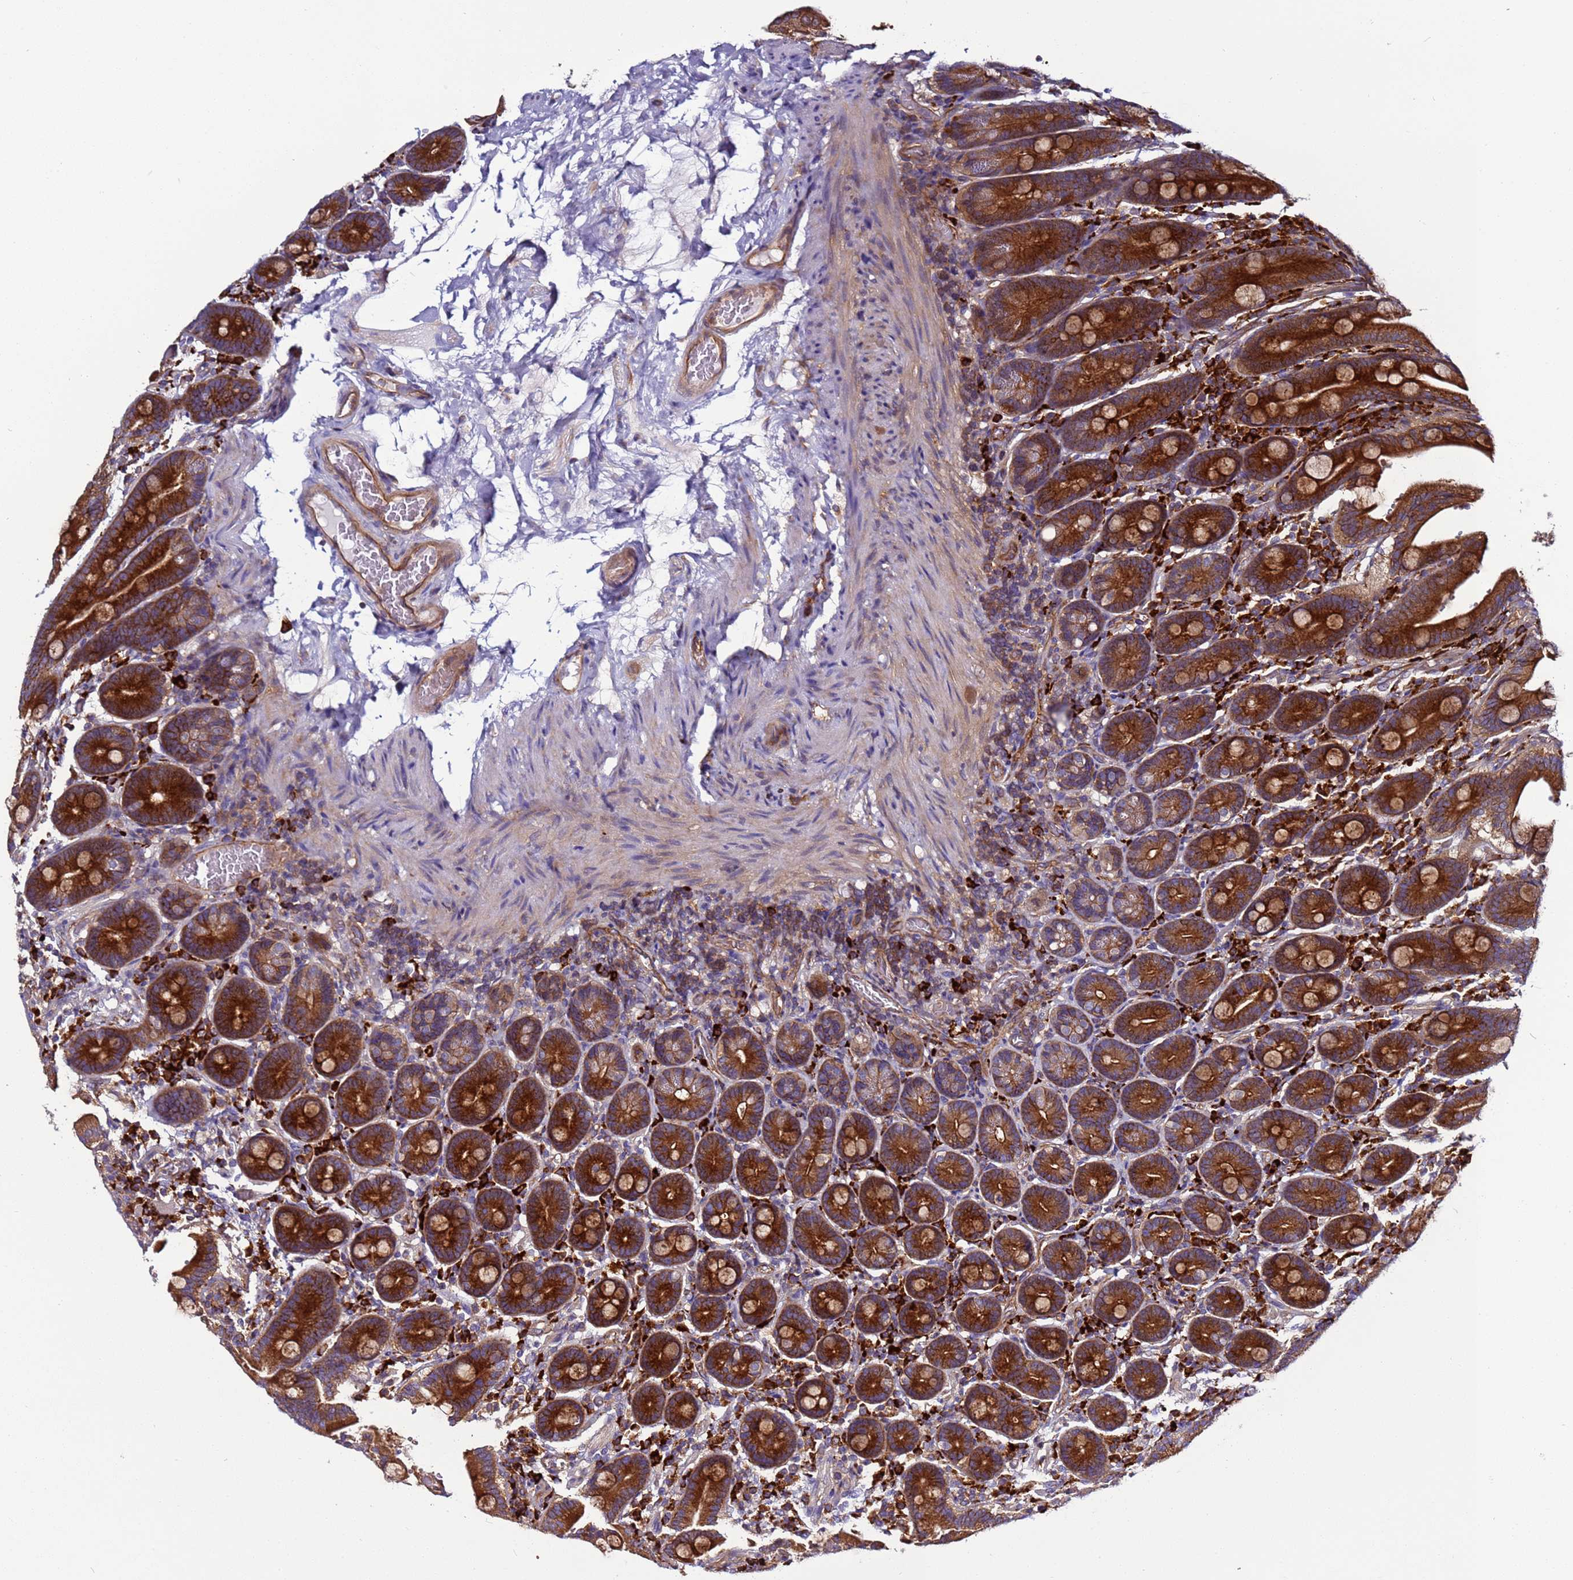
{"staining": {"intensity": "strong", "quantity": ">75%", "location": "cytoplasmic/membranous"}, "tissue": "duodenum", "cell_type": "Glandular cells", "image_type": "normal", "snomed": [{"axis": "morphology", "description": "Normal tissue, NOS"}, {"axis": "topography", "description": "Duodenum"}], "caption": "Glandular cells reveal high levels of strong cytoplasmic/membranous positivity in approximately >75% of cells in normal duodenum. Using DAB (3,3'-diaminobenzidine) (brown) and hematoxylin (blue) stains, captured at high magnification using brightfield microscopy.", "gene": "EFCAB8", "patient": {"sex": "female", "age": 62}}